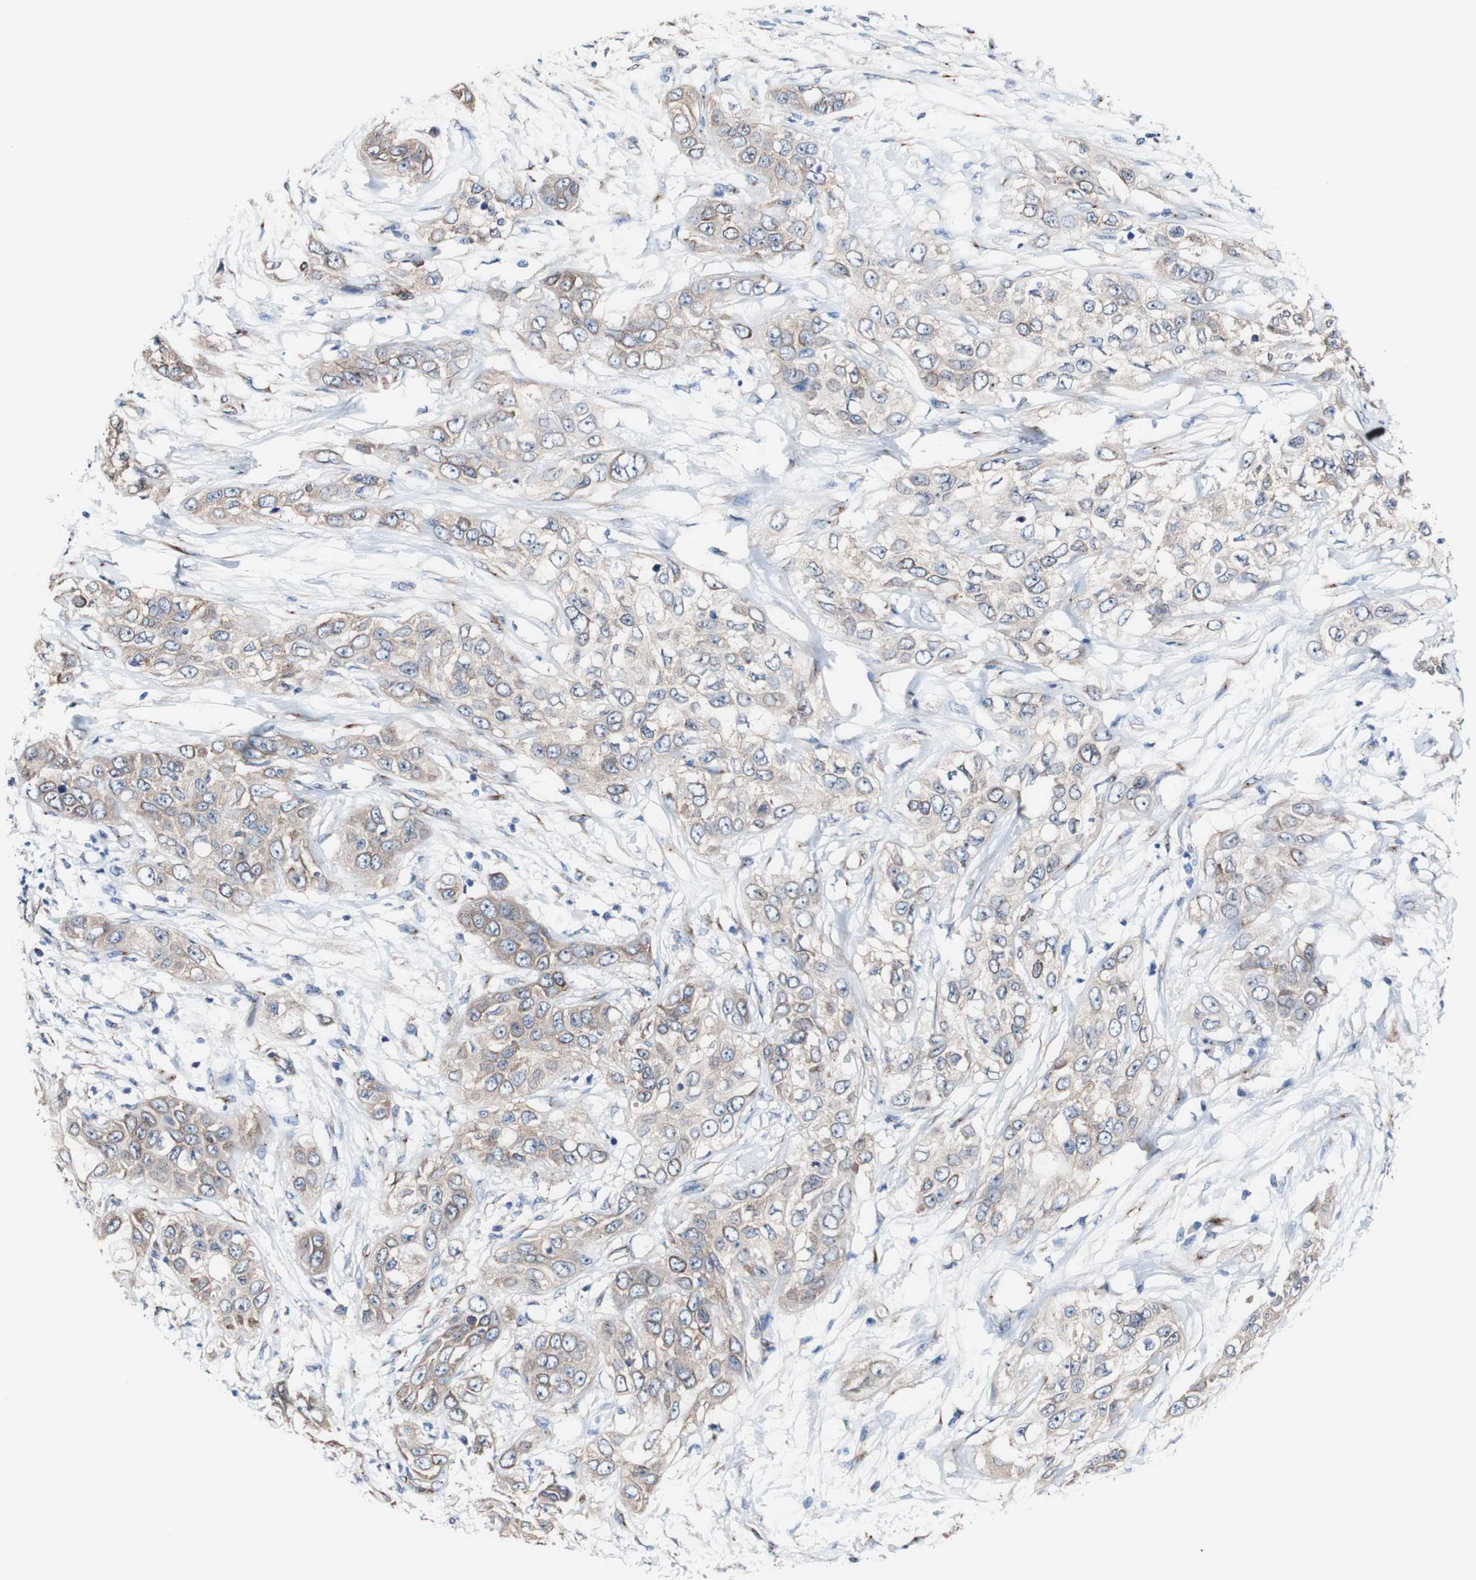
{"staining": {"intensity": "moderate", "quantity": "25%-75%", "location": "cytoplasmic/membranous"}, "tissue": "pancreatic cancer", "cell_type": "Tumor cells", "image_type": "cancer", "snomed": [{"axis": "morphology", "description": "Adenocarcinoma, NOS"}, {"axis": "topography", "description": "Pancreas"}], "caption": "Adenocarcinoma (pancreatic) stained with immunohistochemistry displays moderate cytoplasmic/membranous positivity in about 25%-75% of tumor cells.", "gene": "LRIG3", "patient": {"sex": "female", "age": 70}}